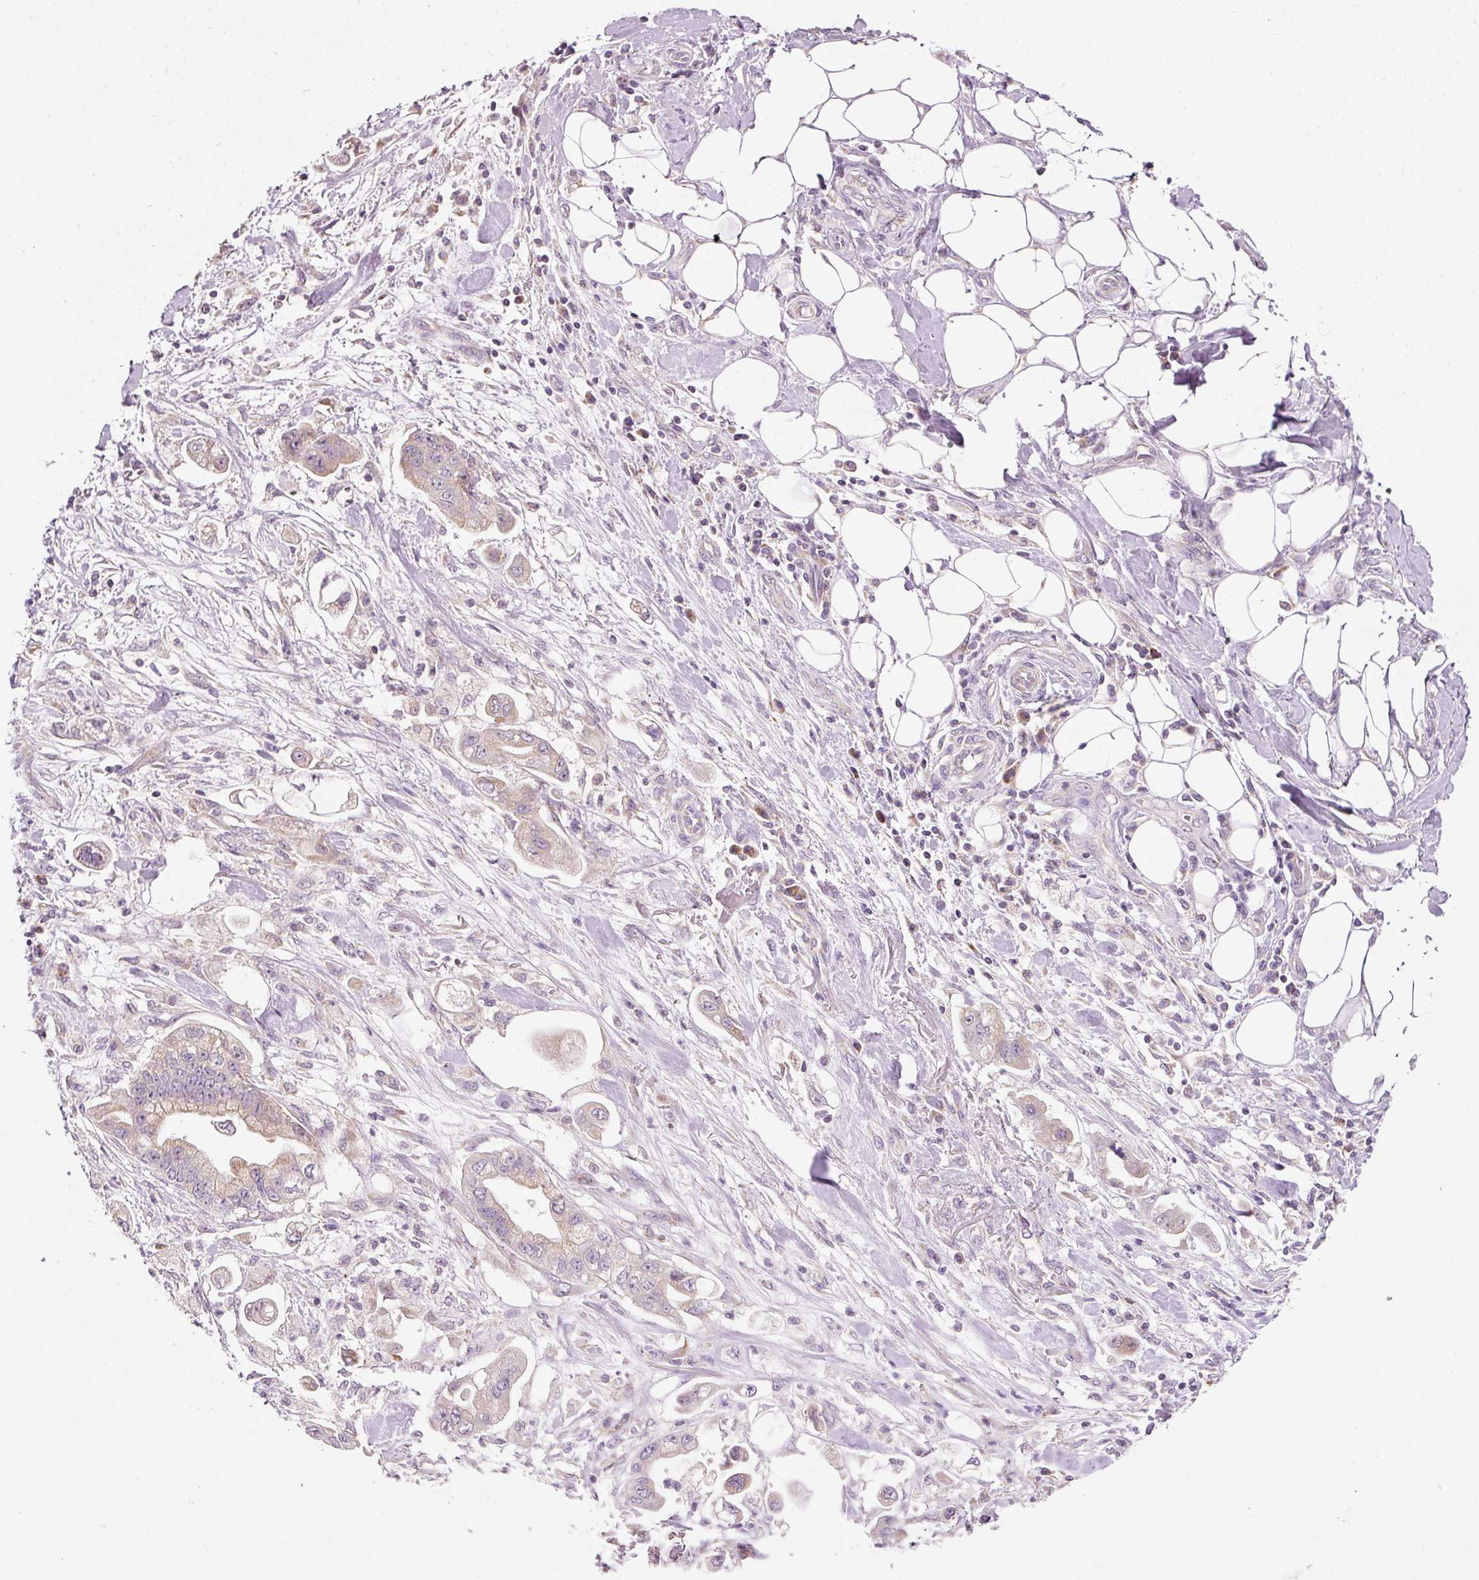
{"staining": {"intensity": "weak", "quantity": ">75%", "location": "cytoplasmic/membranous"}, "tissue": "stomach cancer", "cell_type": "Tumor cells", "image_type": "cancer", "snomed": [{"axis": "morphology", "description": "Adenocarcinoma, NOS"}, {"axis": "topography", "description": "Stomach"}], "caption": "Human stomach adenocarcinoma stained for a protein (brown) demonstrates weak cytoplasmic/membranous positive expression in about >75% of tumor cells.", "gene": "FAM78B", "patient": {"sex": "male", "age": 62}}